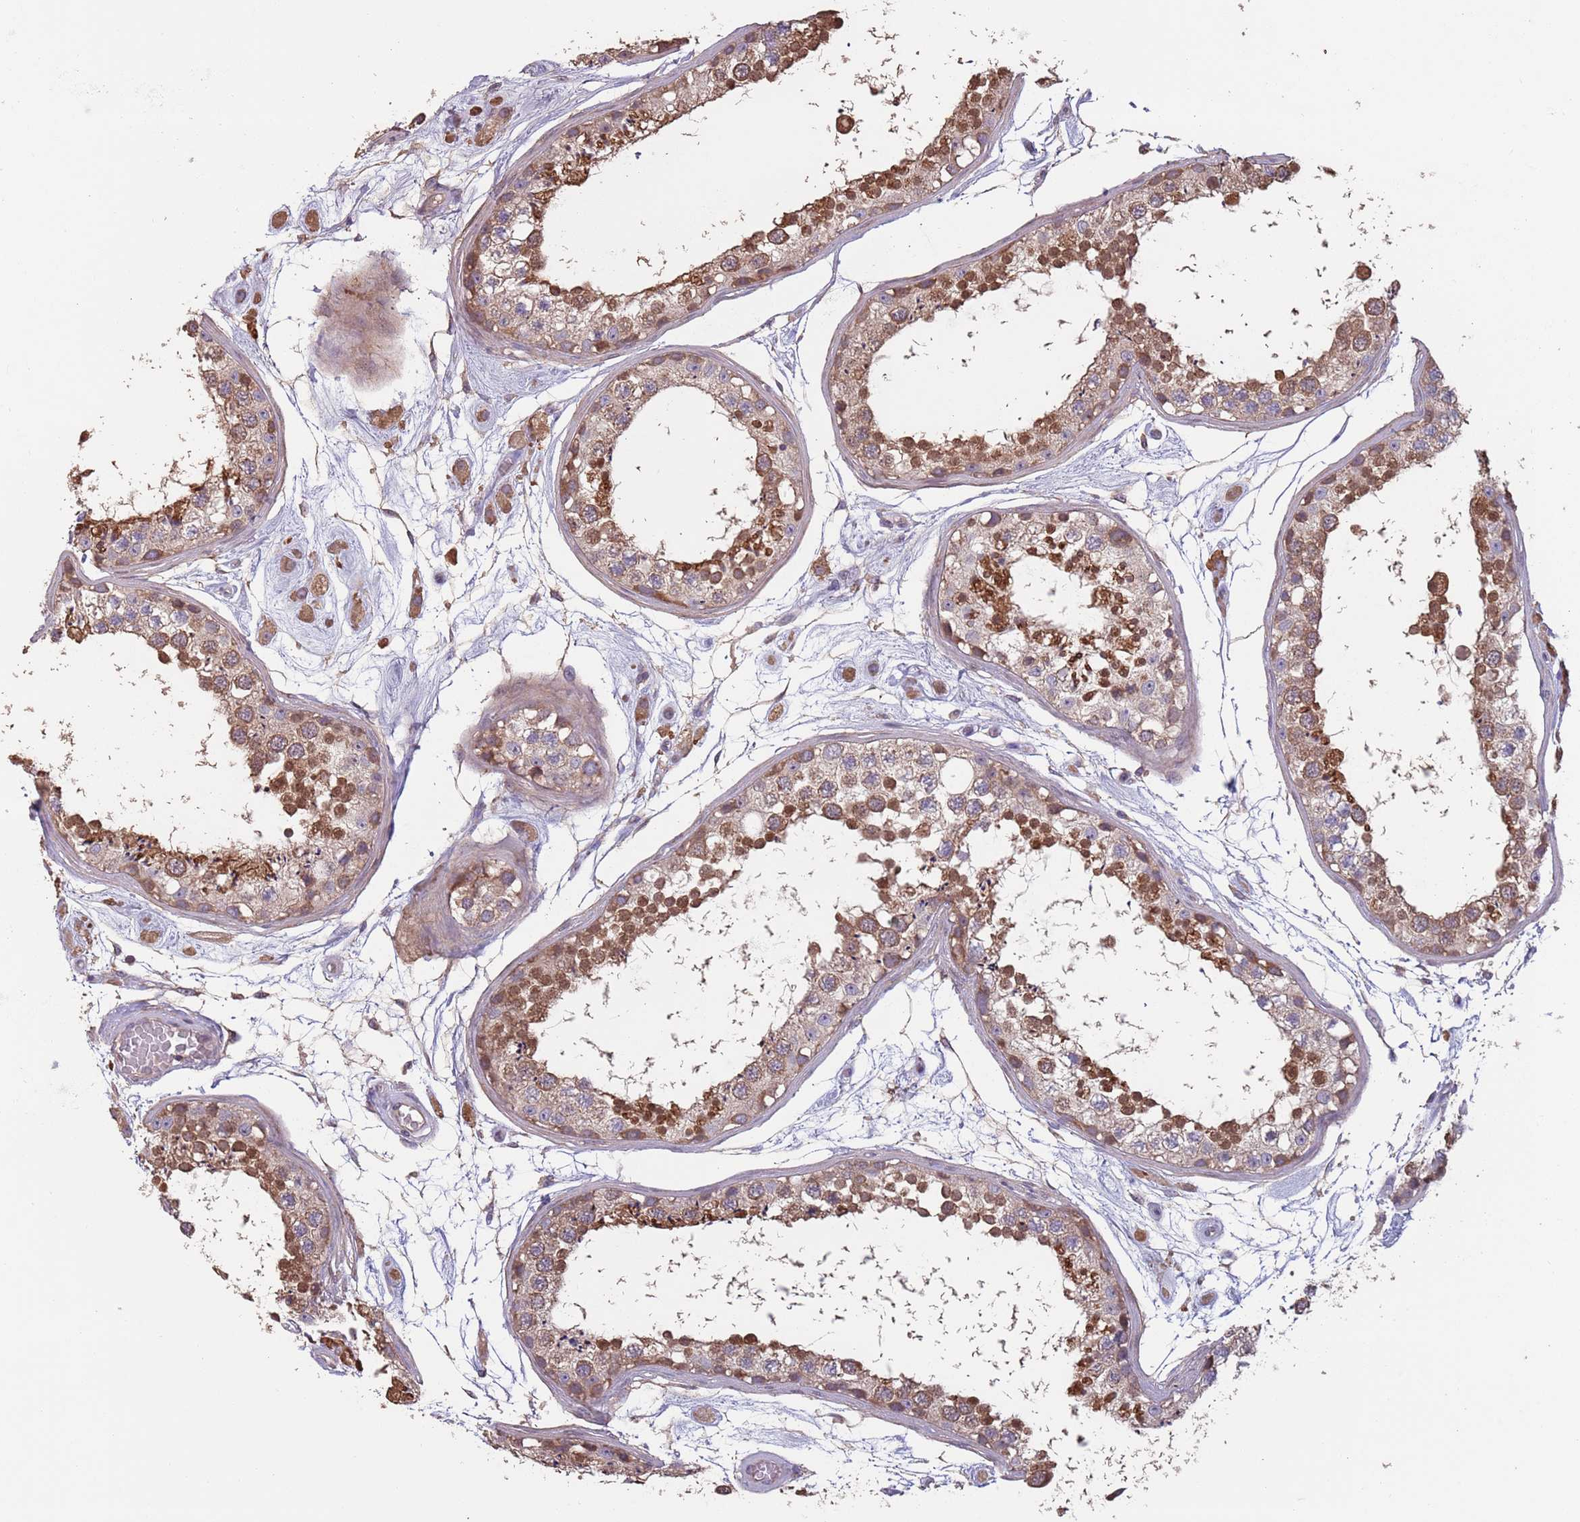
{"staining": {"intensity": "strong", "quantity": "25%-75%", "location": "cytoplasmic/membranous,nuclear"}, "tissue": "testis", "cell_type": "Cells in seminiferous ducts", "image_type": "normal", "snomed": [{"axis": "morphology", "description": "Normal tissue, NOS"}, {"axis": "topography", "description": "Testis"}], "caption": "A high-resolution histopathology image shows IHC staining of benign testis, which shows strong cytoplasmic/membranous,nuclear expression in approximately 25%-75% of cells in seminiferous ducts.", "gene": "MBD3L1", "patient": {"sex": "male", "age": 25}}